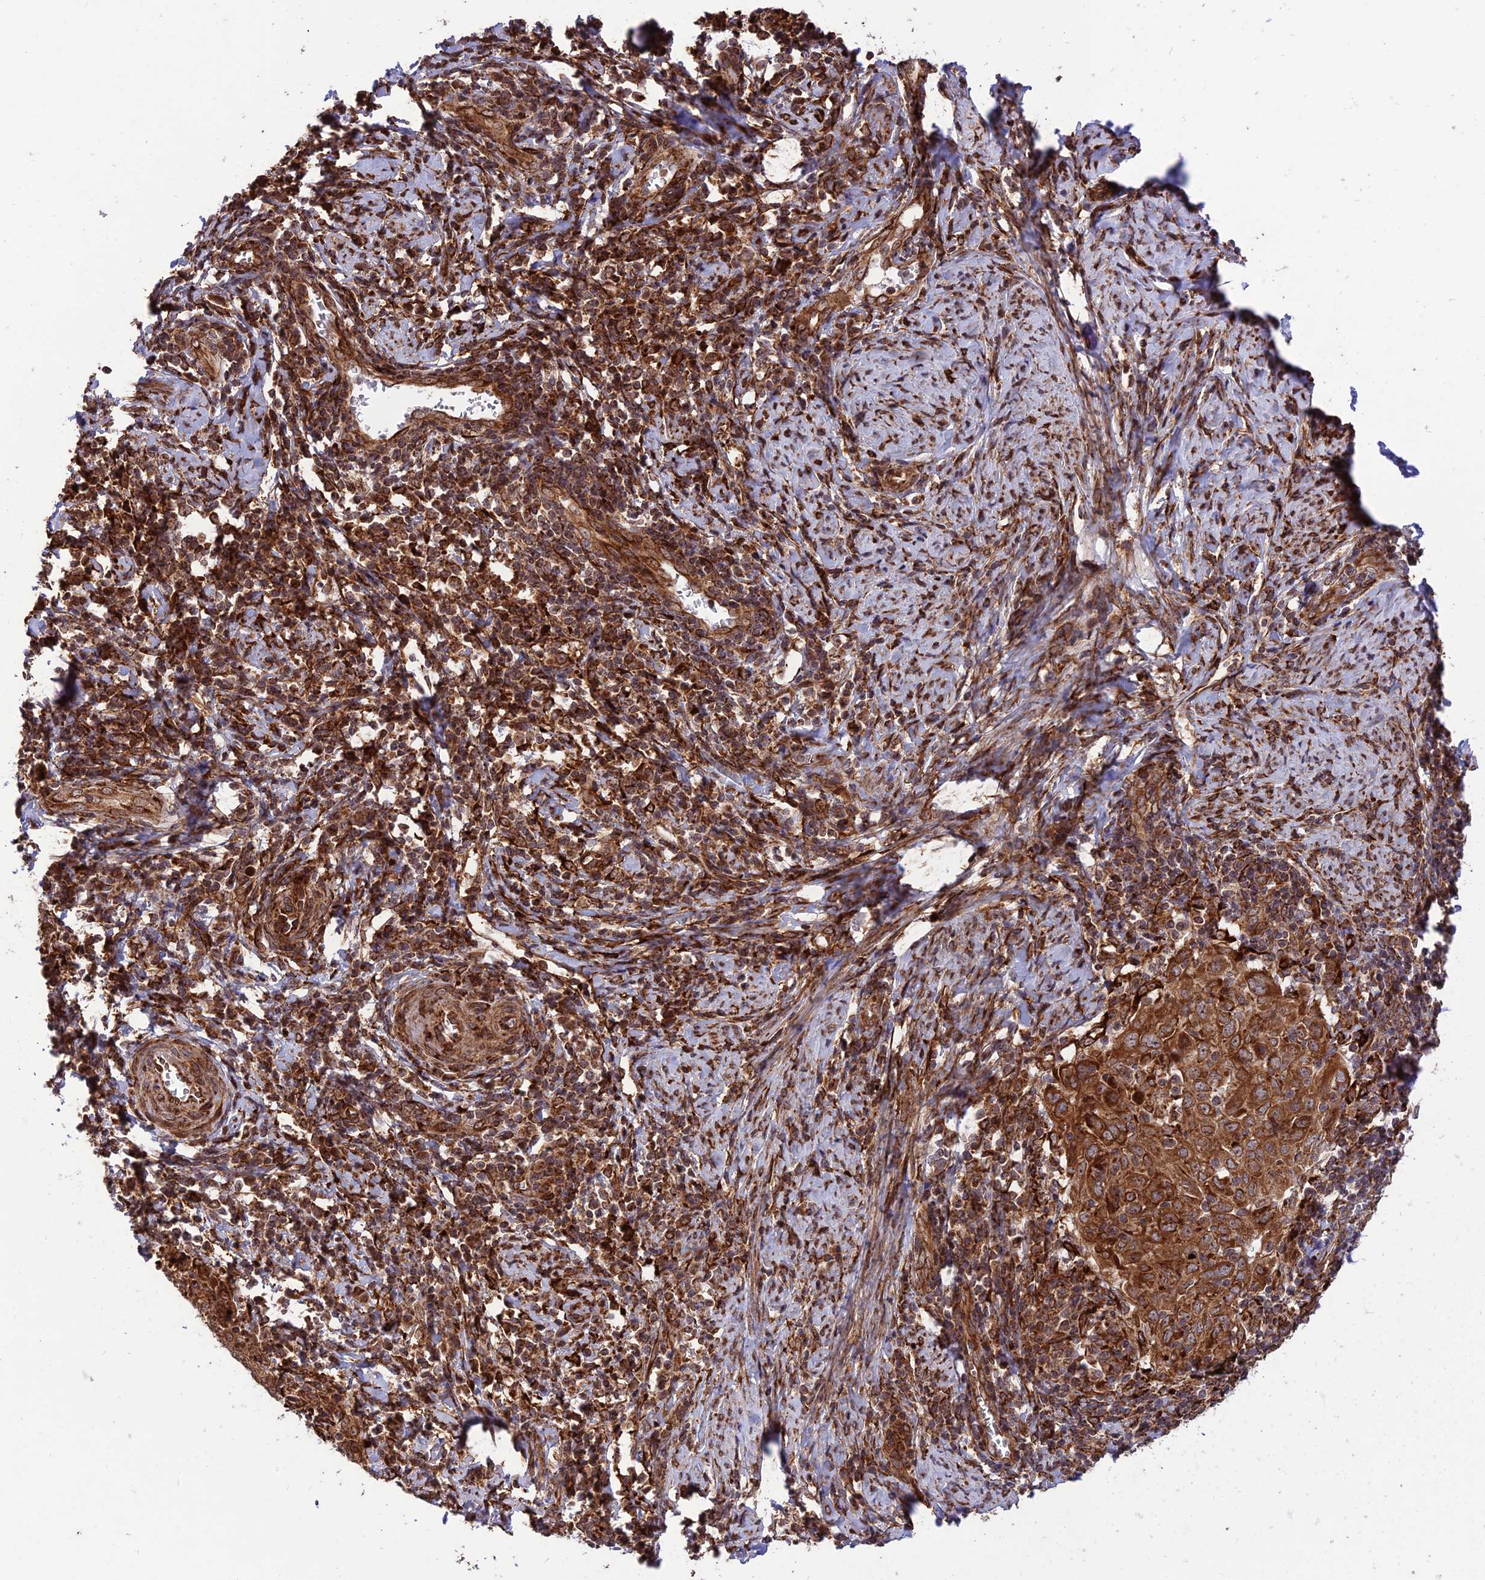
{"staining": {"intensity": "strong", "quantity": ">75%", "location": "cytoplasmic/membranous"}, "tissue": "cervical cancer", "cell_type": "Tumor cells", "image_type": "cancer", "snomed": [{"axis": "morphology", "description": "Normal tissue, NOS"}, {"axis": "morphology", "description": "Squamous cell carcinoma, NOS"}, {"axis": "topography", "description": "Cervix"}], "caption": "Brown immunohistochemical staining in cervical cancer (squamous cell carcinoma) demonstrates strong cytoplasmic/membranous staining in about >75% of tumor cells.", "gene": "CRTAP", "patient": {"sex": "female", "age": 31}}